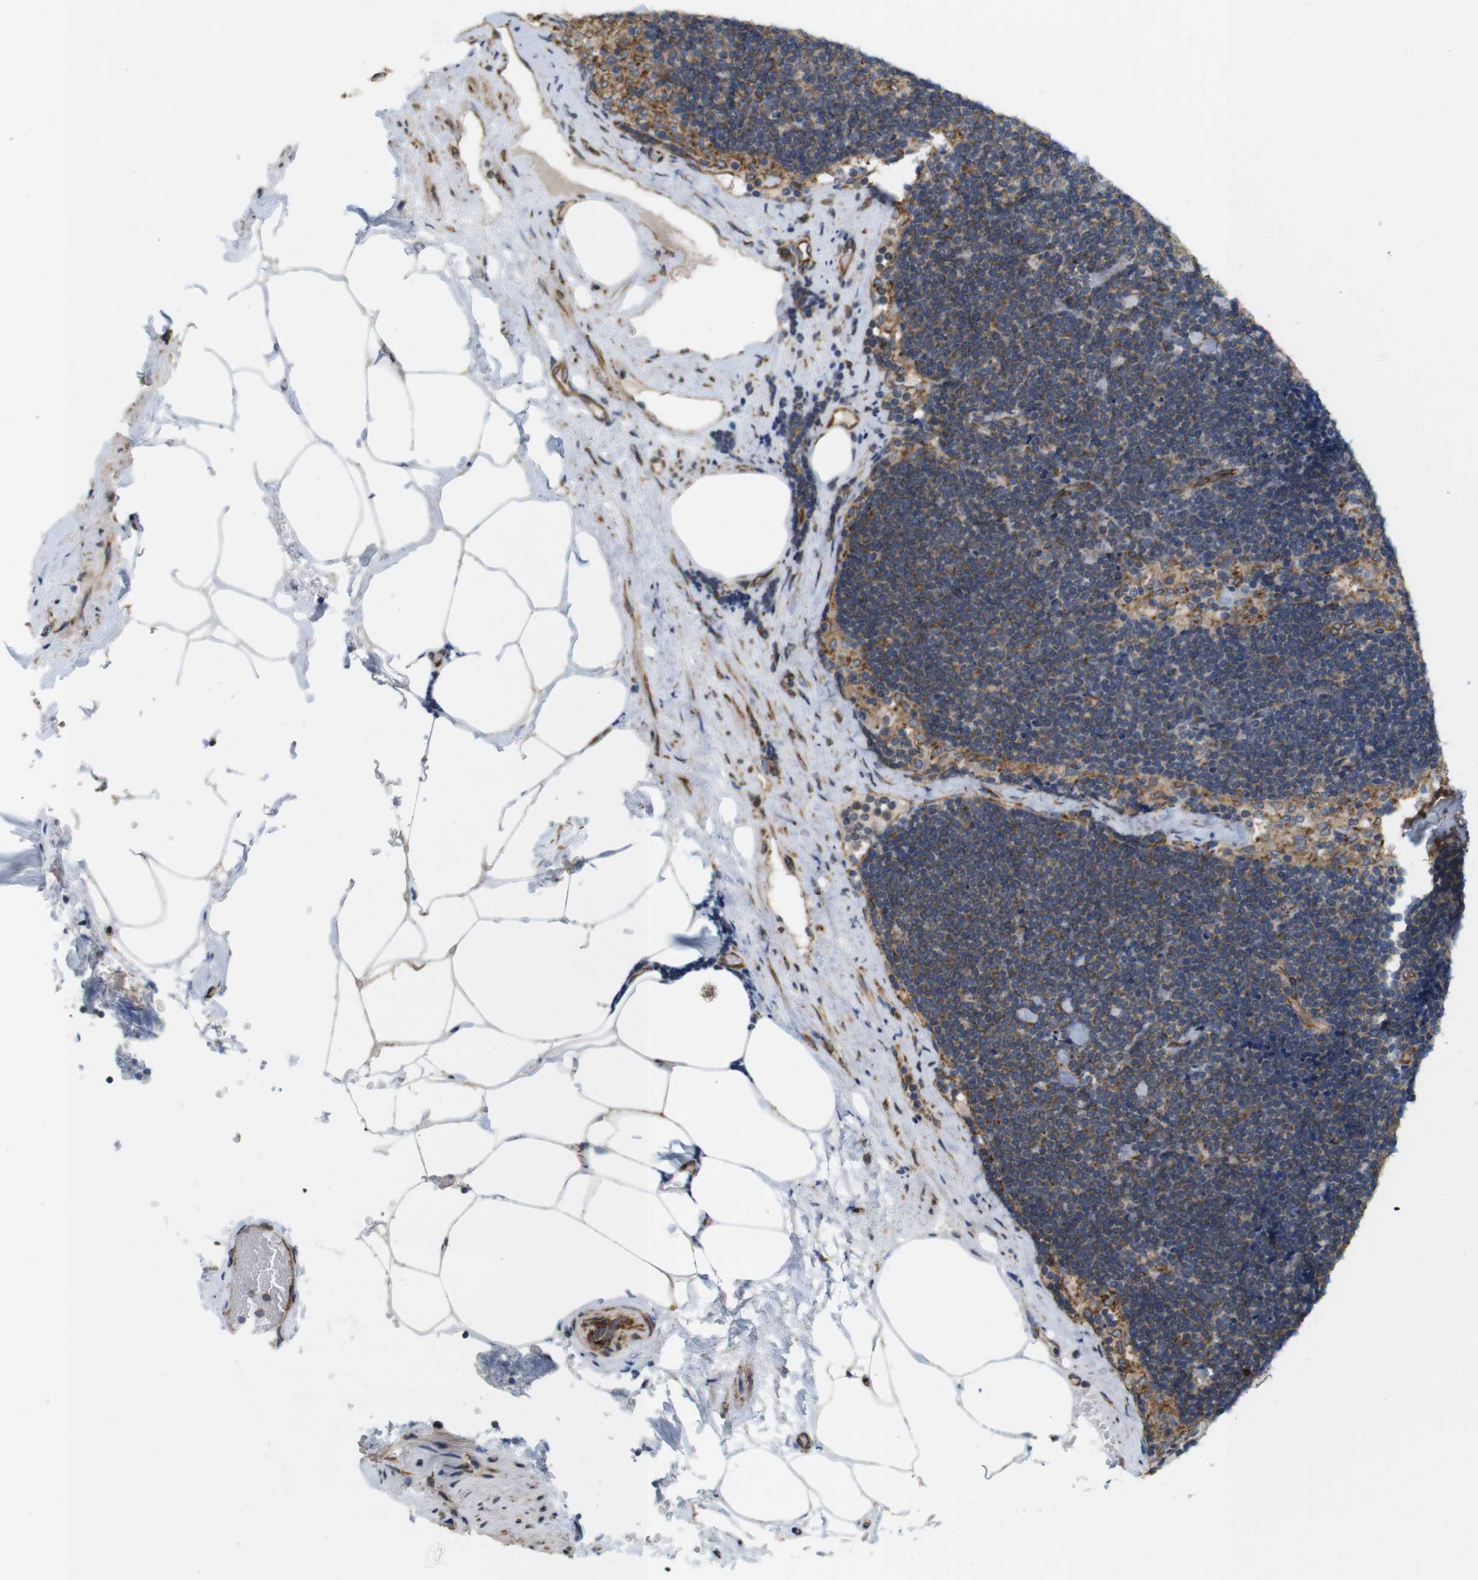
{"staining": {"intensity": "moderate", "quantity": ">75%", "location": "cytoplasmic/membranous"}, "tissue": "lymph node", "cell_type": "Germinal center cells", "image_type": "normal", "snomed": [{"axis": "morphology", "description": "Normal tissue, NOS"}, {"axis": "topography", "description": "Lymph node"}], "caption": "Lymph node stained with IHC displays moderate cytoplasmic/membranous expression in approximately >75% of germinal center cells. Immunohistochemistry stains the protein of interest in brown and the nuclei are stained blue.", "gene": "PCNX2", "patient": {"sex": "male", "age": 63}}